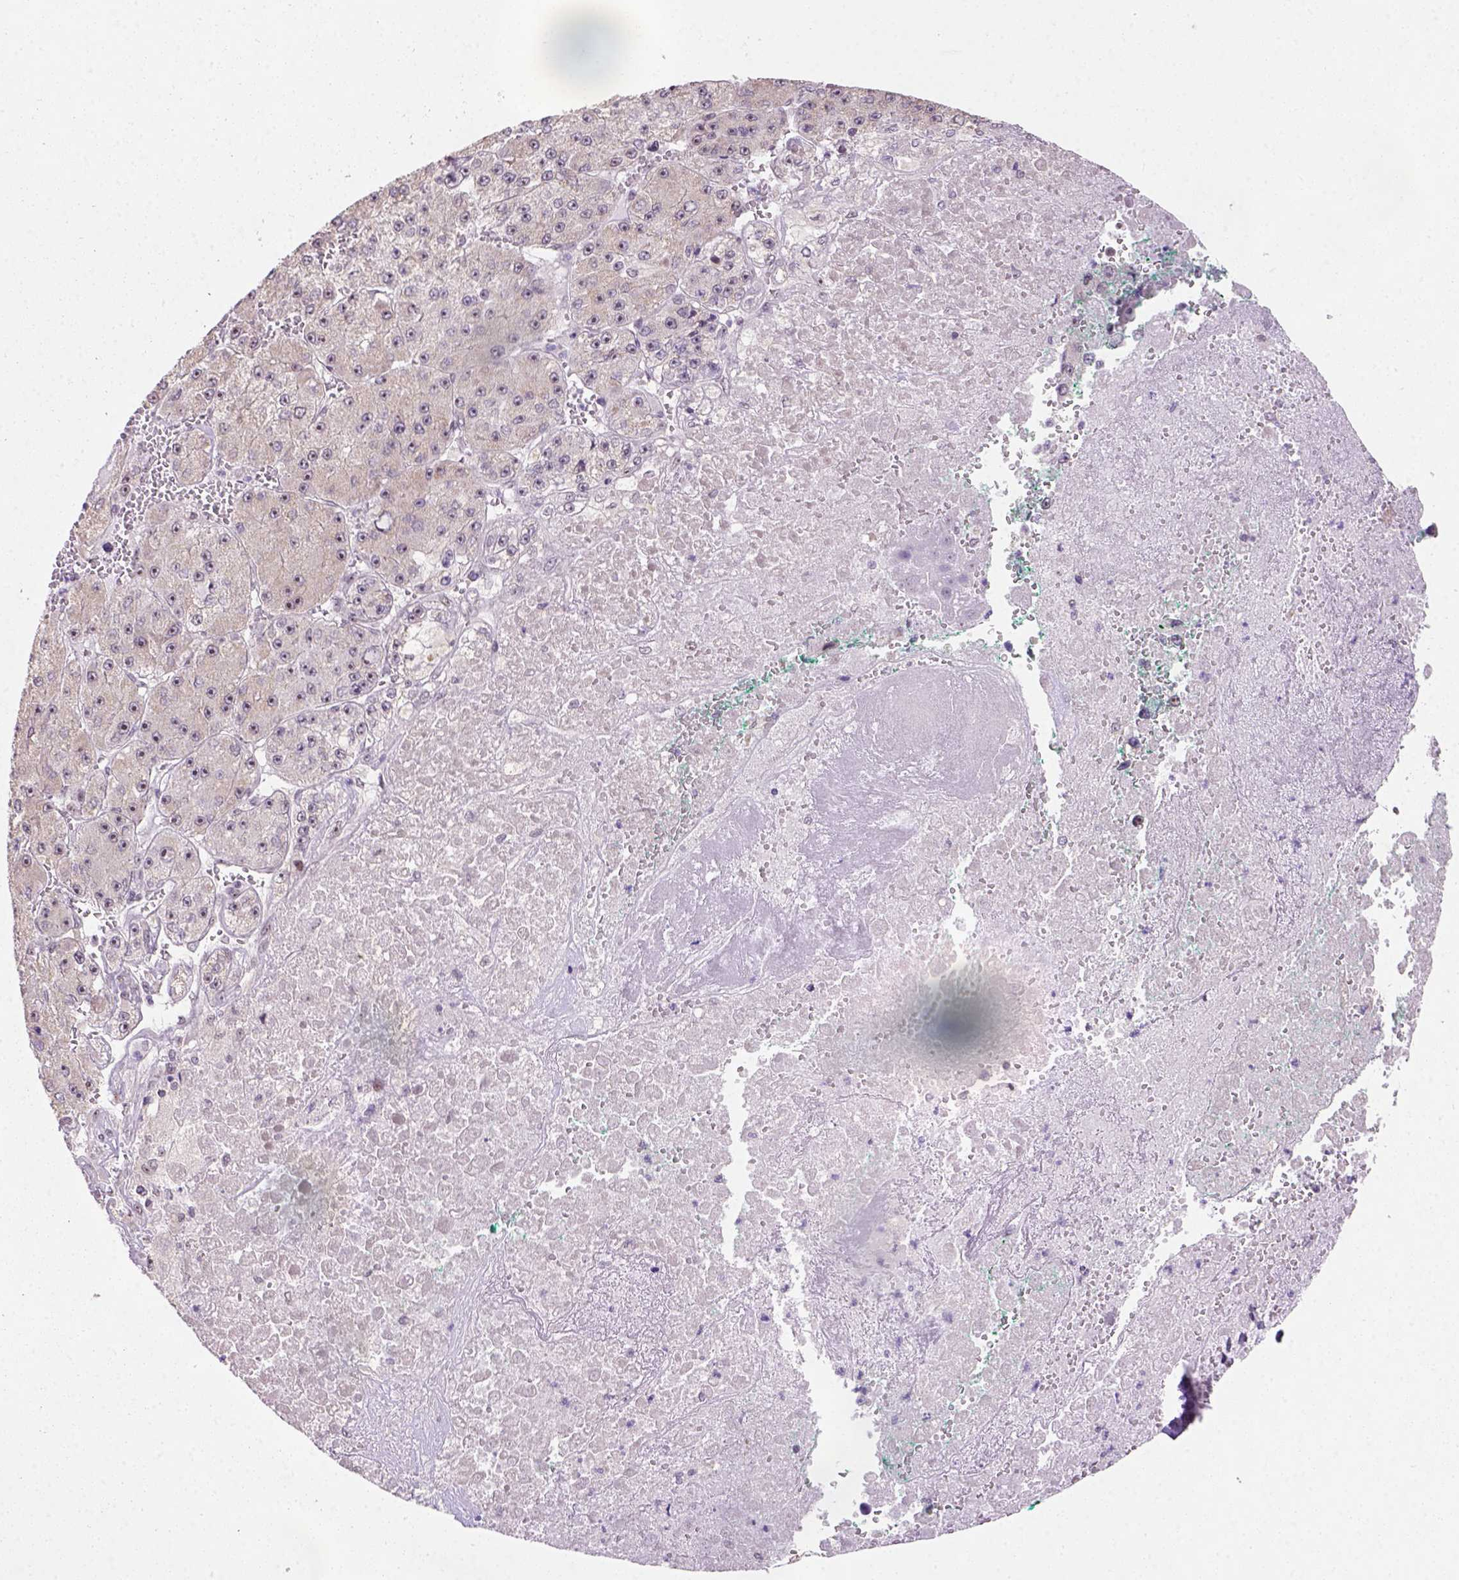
{"staining": {"intensity": "negative", "quantity": "none", "location": "none"}, "tissue": "liver cancer", "cell_type": "Tumor cells", "image_type": "cancer", "snomed": [{"axis": "morphology", "description": "Carcinoma, Hepatocellular, NOS"}, {"axis": "topography", "description": "Liver"}], "caption": "There is no significant positivity in tumor cells of hepatocellular carcinoma (liver).", "gene": "DDX50", "patient": {"sex": "female", "age": 73}}